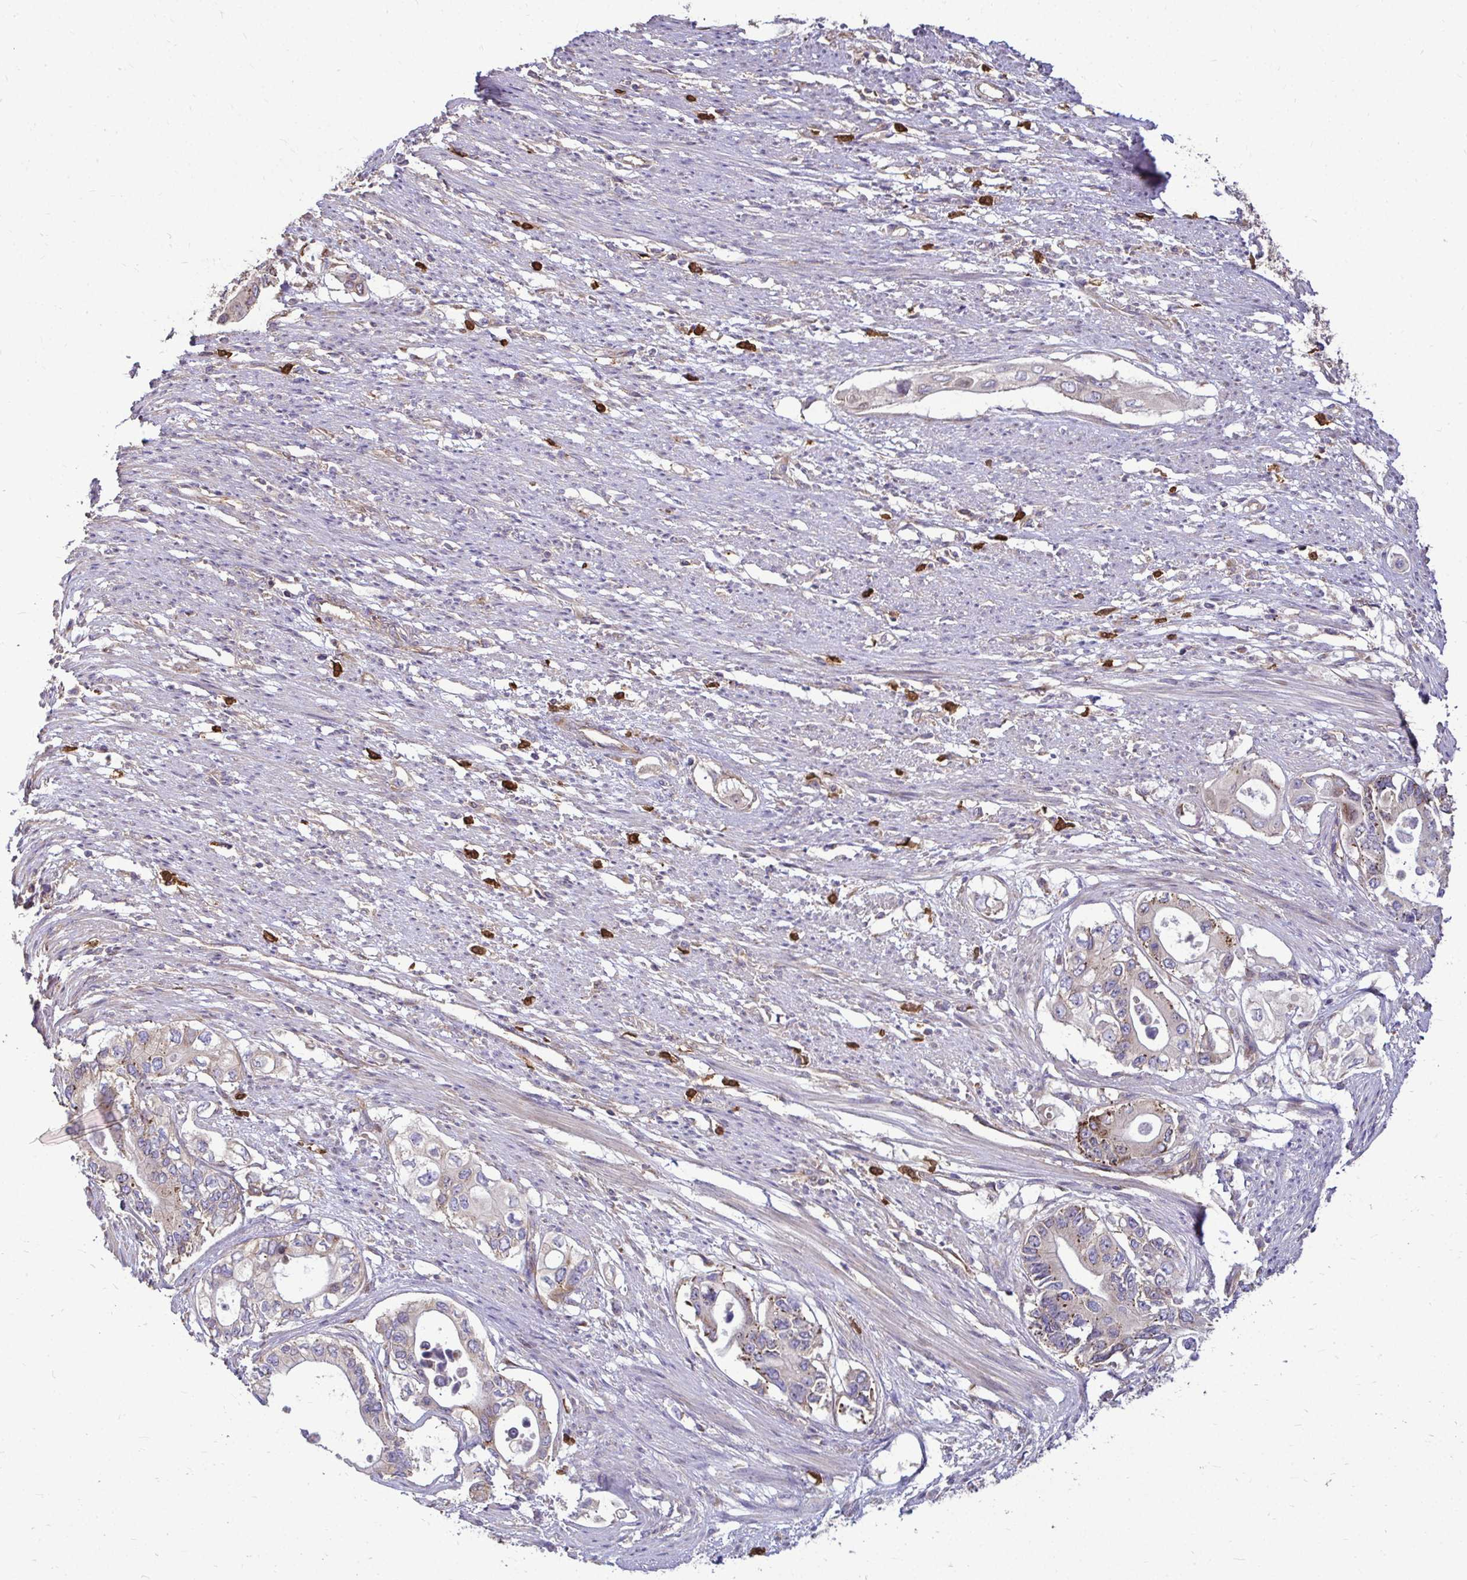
{"staining": {"intensity": "weak", "quantity": "25%-75%", "location": "cytoplasmic/membranous"}, "tissue": "pancreatic cancer", "cell_type": "Tumor cells", "image_type": "cancer", "snomed": [{"axis": "morphology", "description": "Adenocarcinoma, NOS"}, {"axis": "topography", "description": "Pancreas"}], "caption": "Tumor cells show low levels of weak cytoplasmic/membranous expression in approximately 25%-75% of cells in pancreatic cancer.", "gene": "FMR1", "patient": {"sex": "female", "age": 63}}